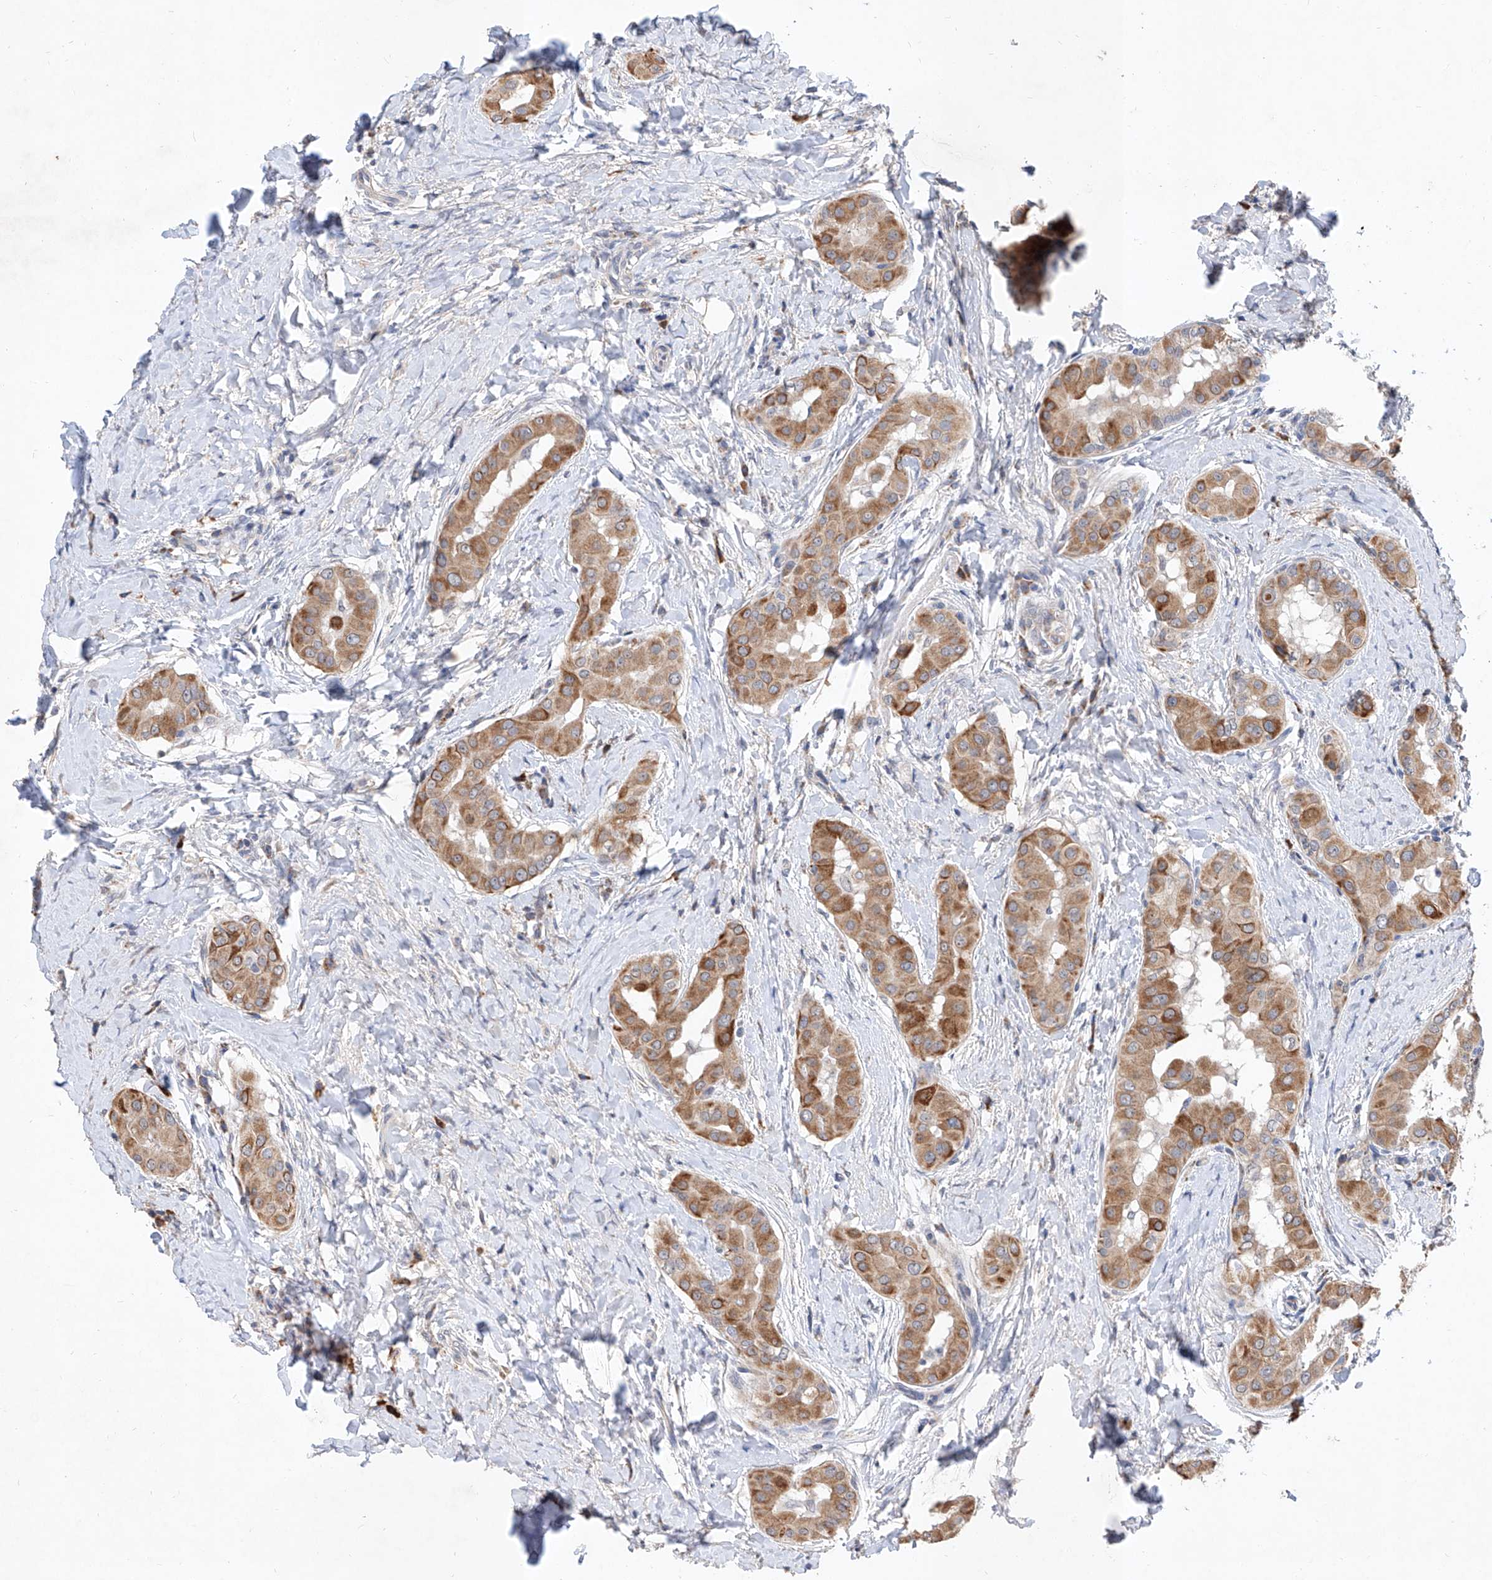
{"staining": {"intensity": "moderate", "quantity": ">75%", "location": "cytoplasmic/membranous"}, "tissue": "thyroid cancer", "cell_type": "Tumor cells", "image_type": "cancer", "snomed": [{"axis": "morphology", "description": "Papillary adenocarcinoma, NOS"}, {"axis": "topography", "description": "Thyroid gland"}], "caption": "About >75% of tumor cells in thyroid cancer show moderate cytoplasmic/membranous protein positivity as visualized by brown immunohistochemical staining.", "gene": "MFSD4B", "patient": {"sex": "male", "age": 33}}